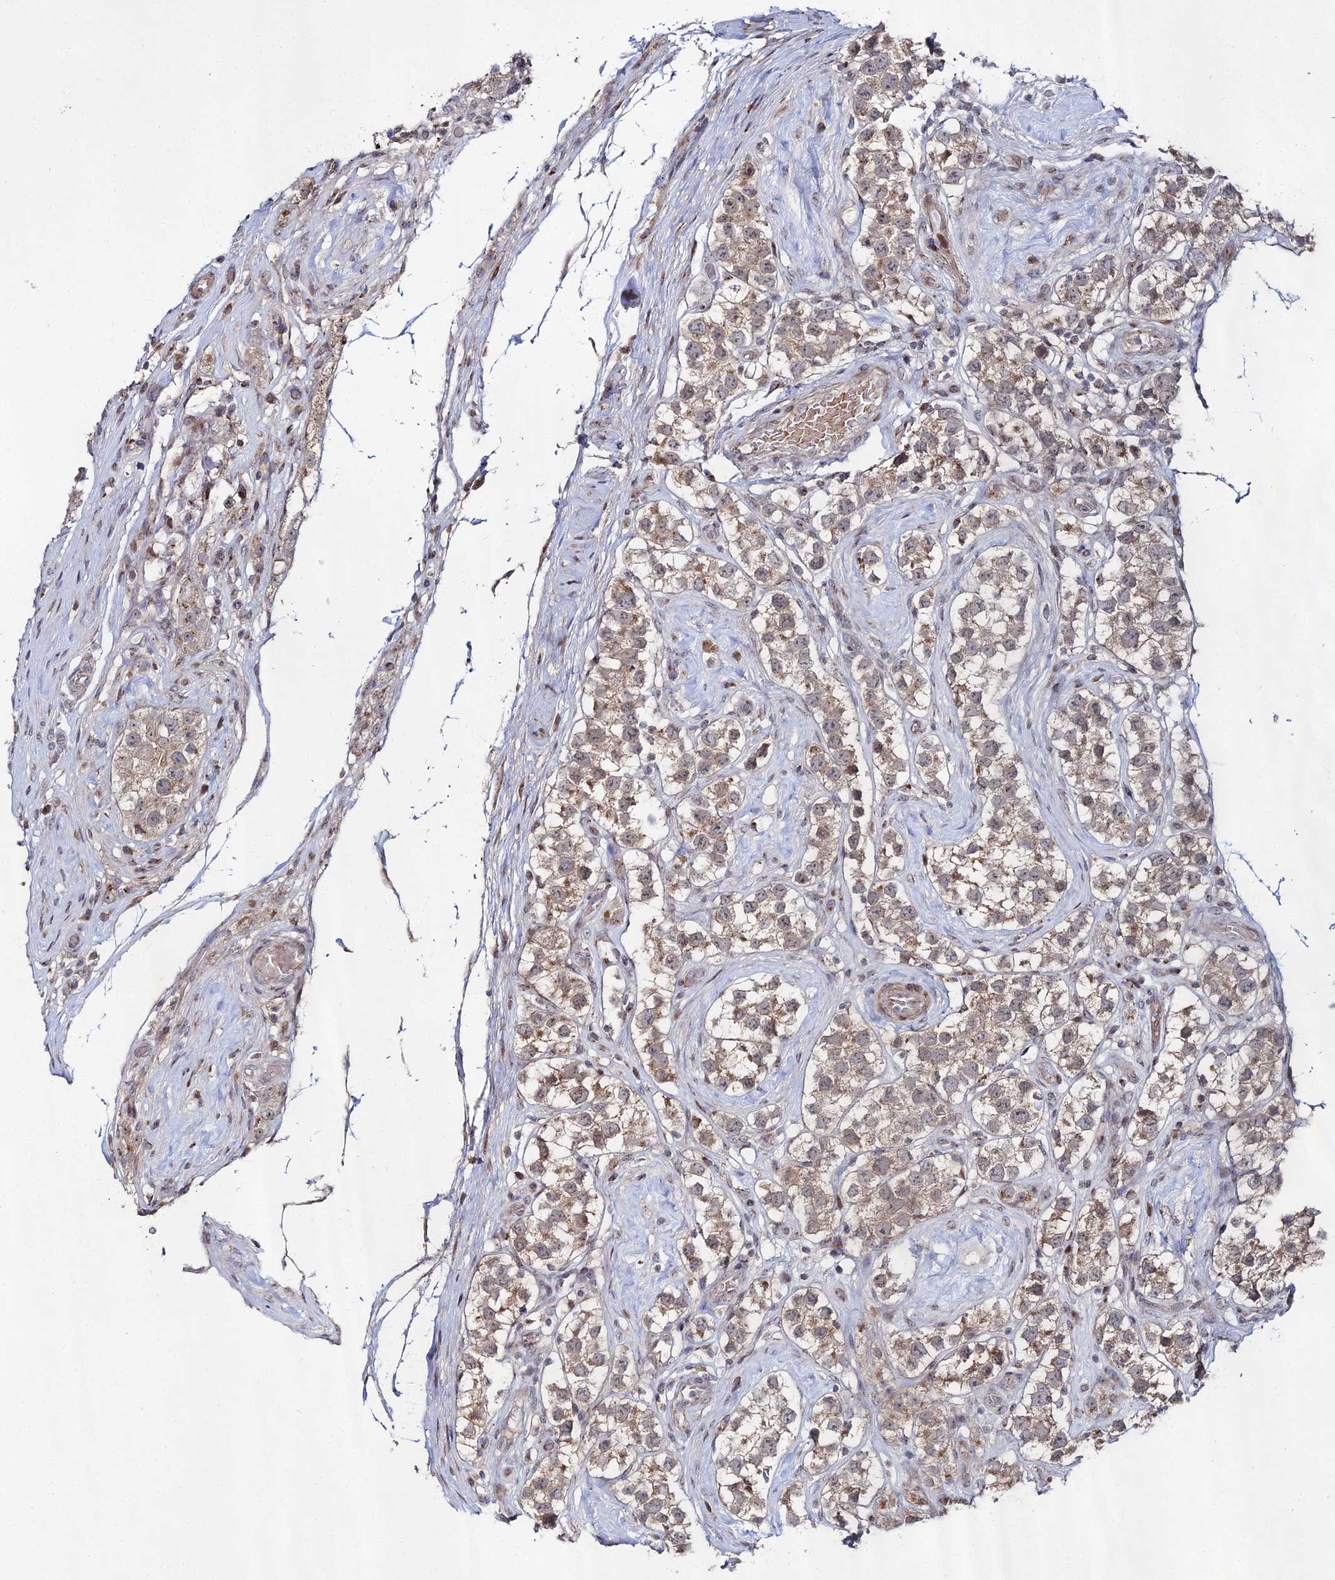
{"staining": {"intensity": "weak", "quantity": ">75%", "location": "cytoplasmic/membranous"}, "tissue": "testis cancer", "cell_type": "Tumor cells", "image_type": "cancer", "snomed": [{"axis": "morphology", "description": "Seminoma, NOS"}, {"axis": "topography", "description": "Testis"}], "caption": "Testis cancer stained for a protein shows weak cytoplasmic/membranous positivity in tumor cells.", "gene": "SGMS1", "patient": {"sex": "male", "age": 34}}